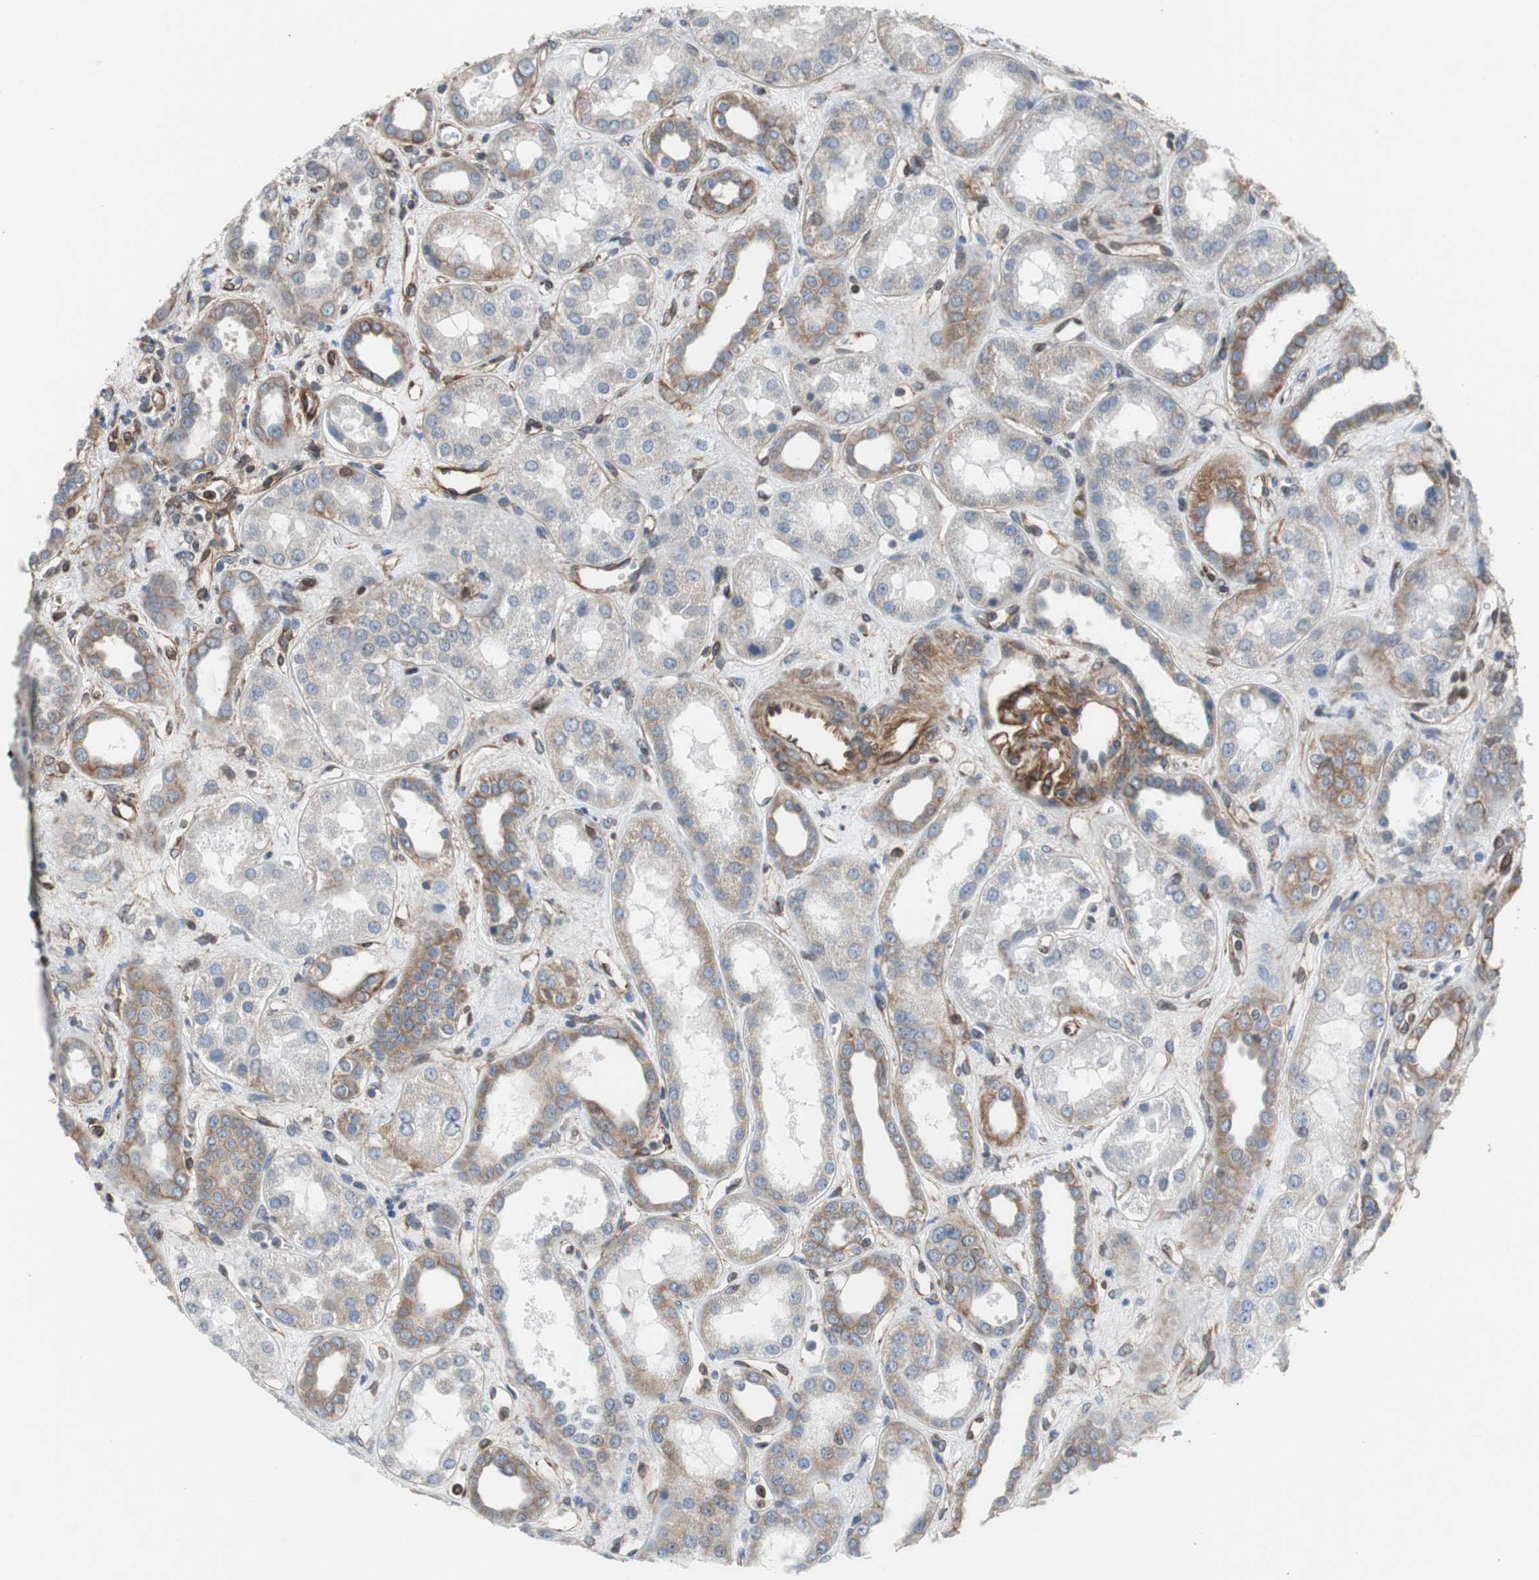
{"staining": {"intensity": "moderate", "quantity": ">75%", "location": "cytoplasmic/membranous"}, "tissue": "kidney", "cell_type": "Cells in glomeruli", "image_type": "normal", "snomed": [{"axis": "morphology", "description": "Normal tissue, NOS"}, {"axis": "topography", "description": "Kidney"}], "caption": "Immunohistochemistry (DAB (3,3'-diaminobenzidine)) staining of unremarkable kidney displays moderate cytoplasmic/membranous protein expression in approximately >75% of cells in glomeruli.", "gene": "KIF3B", "patient": {"sex": "male", "age": 59}}